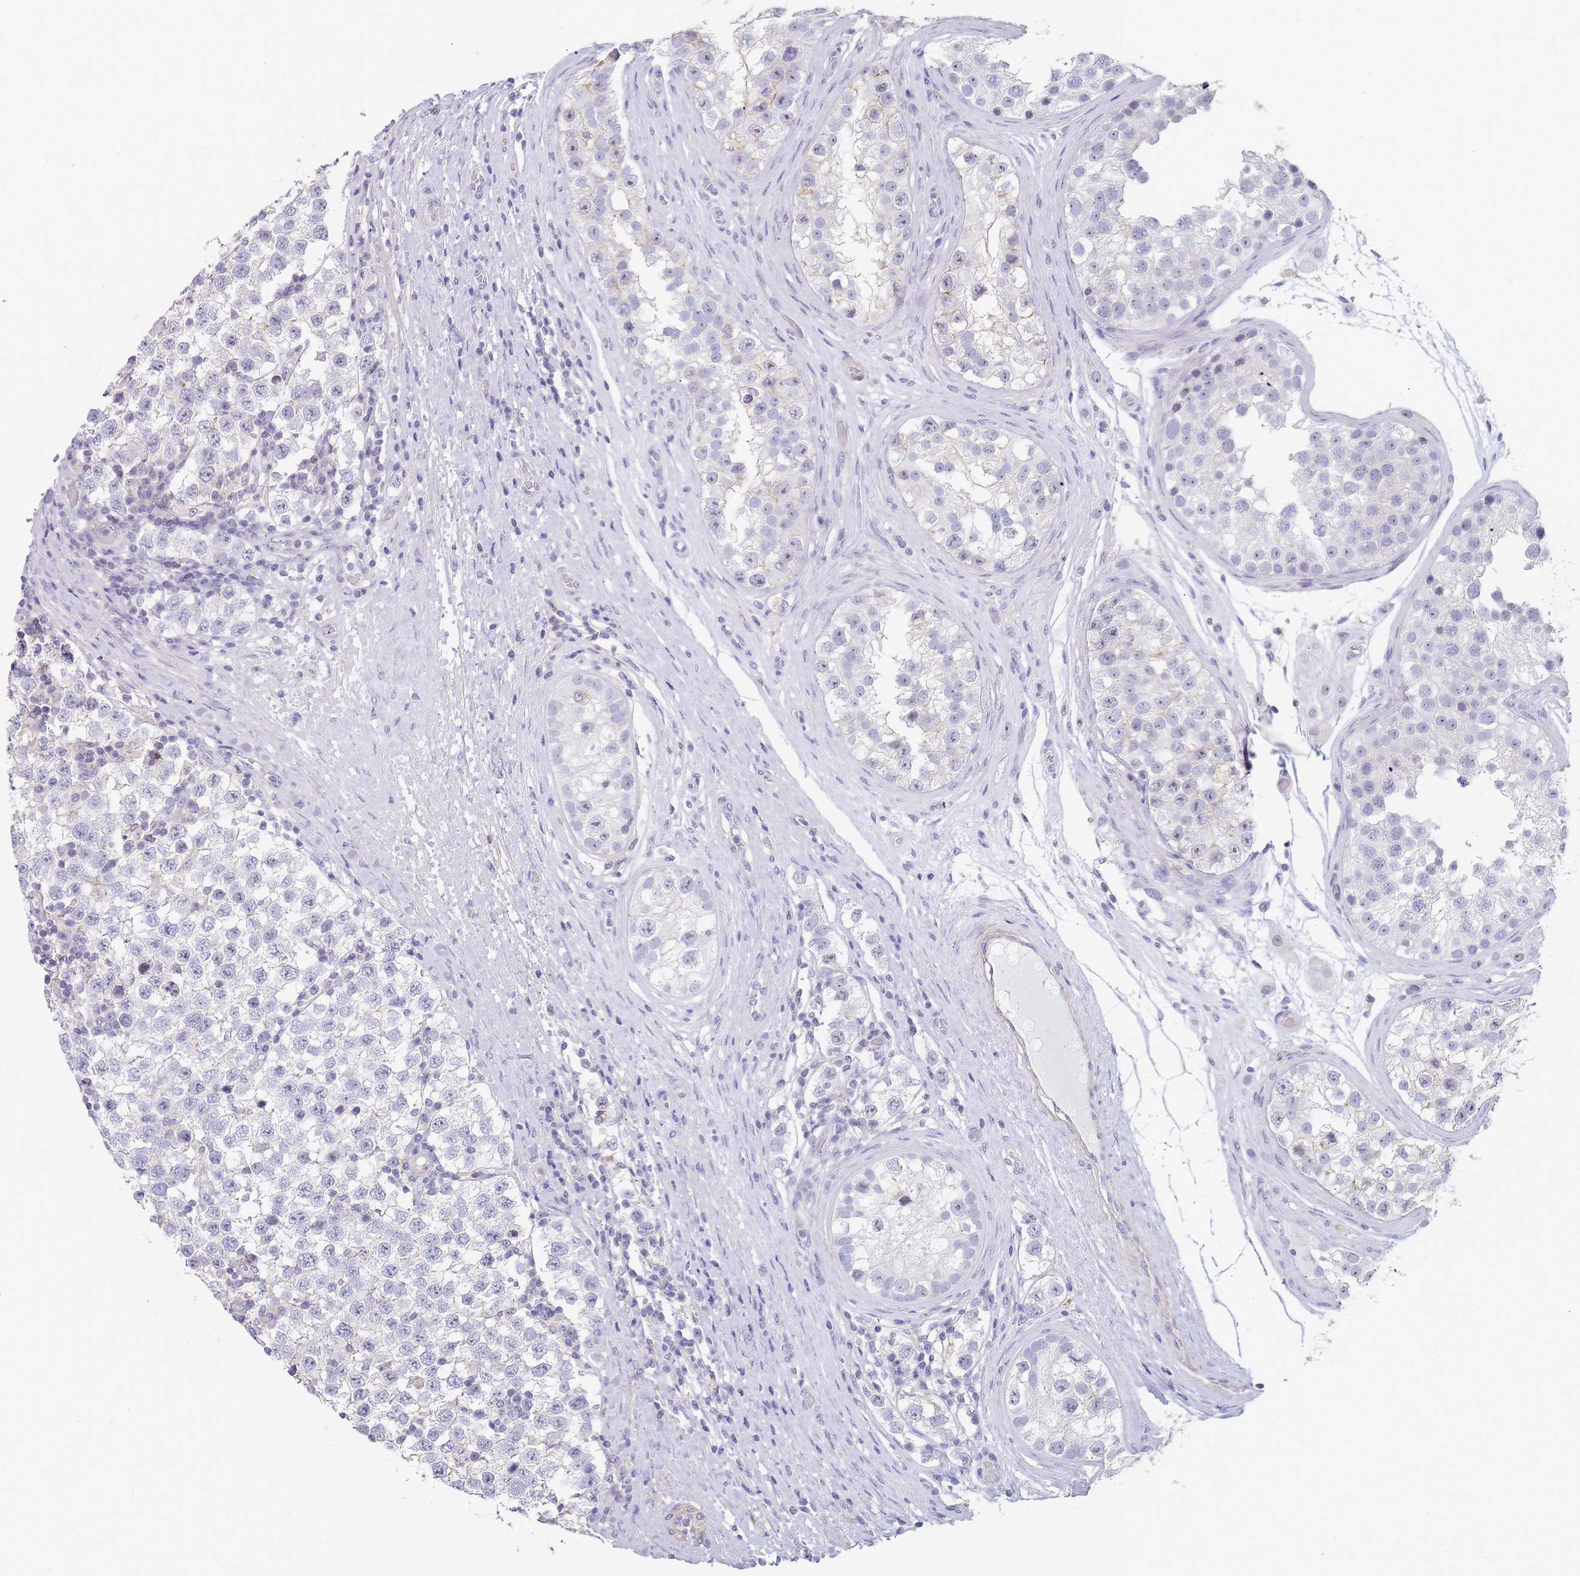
{"staining": {"intensity": "negative", "quantity": "none", "location": "none"}, "tissue": "testis cancer", "cell_type": "Tumor cells", "image_type": "cancer", "snomed": [{"axis": "morphology", "description": "Seminoma, NOS"}, {"axis": "topography", "description": "Testis"}], "caption": "Immunohistochemistry of human testis seminoma shows no positivity in tumor cells. Brightfield microscopy of immunohistochemistry (IHC) stained with DAB (3,3'-diaminobenzidine) (brown) and hematoxylin (blue), captured at high magnification.", "gene": "NOP14", "patient": {"sex": "male", "age": 34}}